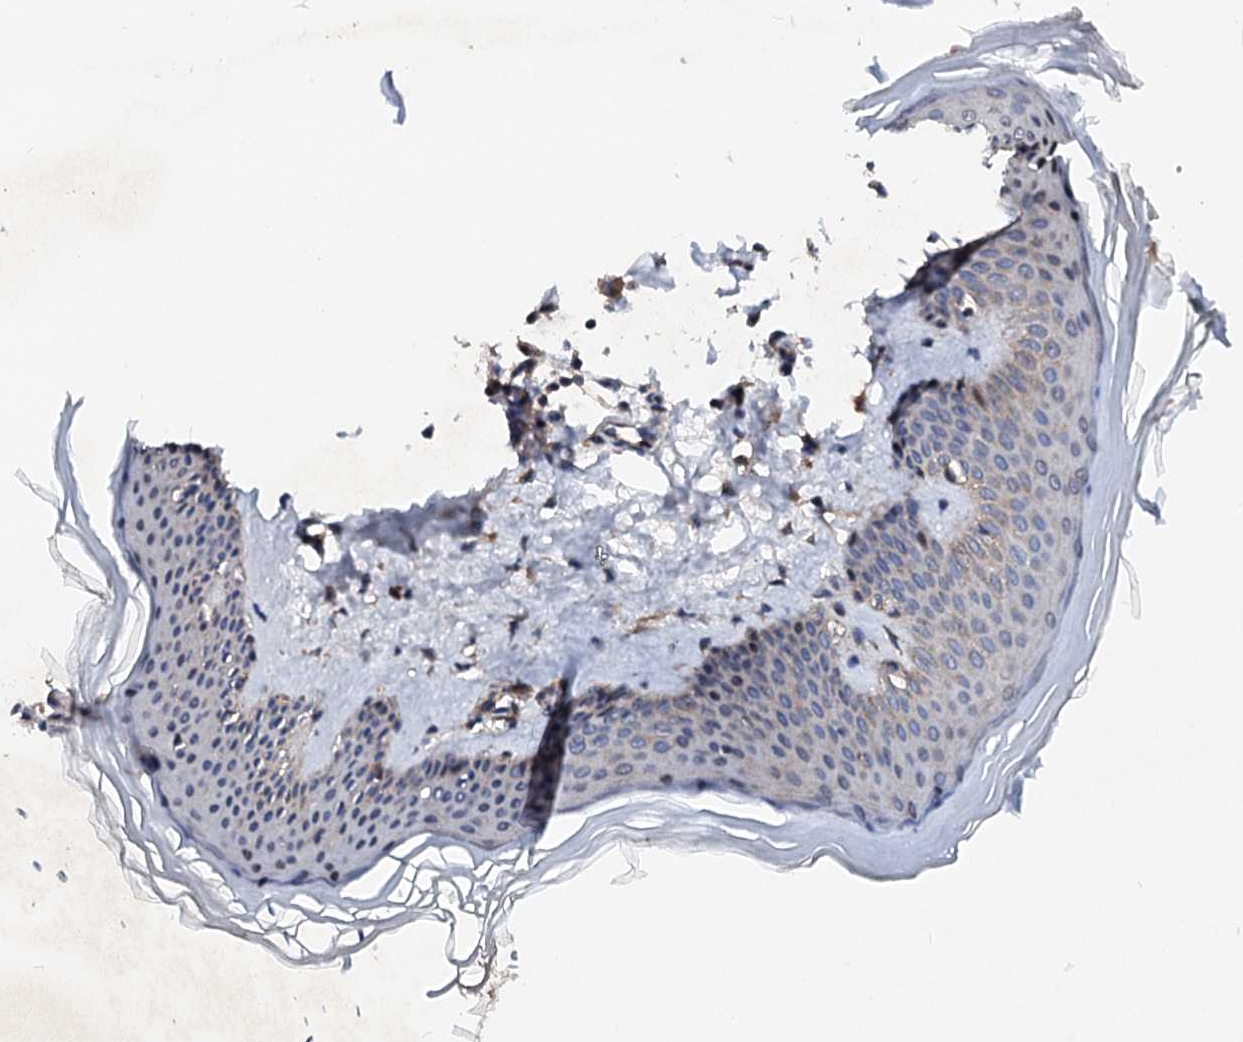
{"staining": {"intensity": "weak", "quantity": ">75%", "location": "cytoplasmic/membranous"}, "tissue": "skin", "cell_type": "Fibroblasts", "image_type": "normal", "snomed": [{"axis": "morphology", "description": "Normal tissue, NOS"}, {"axis": "topography", "description": "Skin"}], "caption": "Benign skin displays weak cytoplasmic/membranous staining in about >75% of fibroblasts (Stains: DAB (3,3'-diaminobenzidine) in brown, nuclei in blue, Microscopy: brightfield microscopy at high magnification)..", "gene": "EXTL1", "patient": {"sex": "female", "age": 27}}